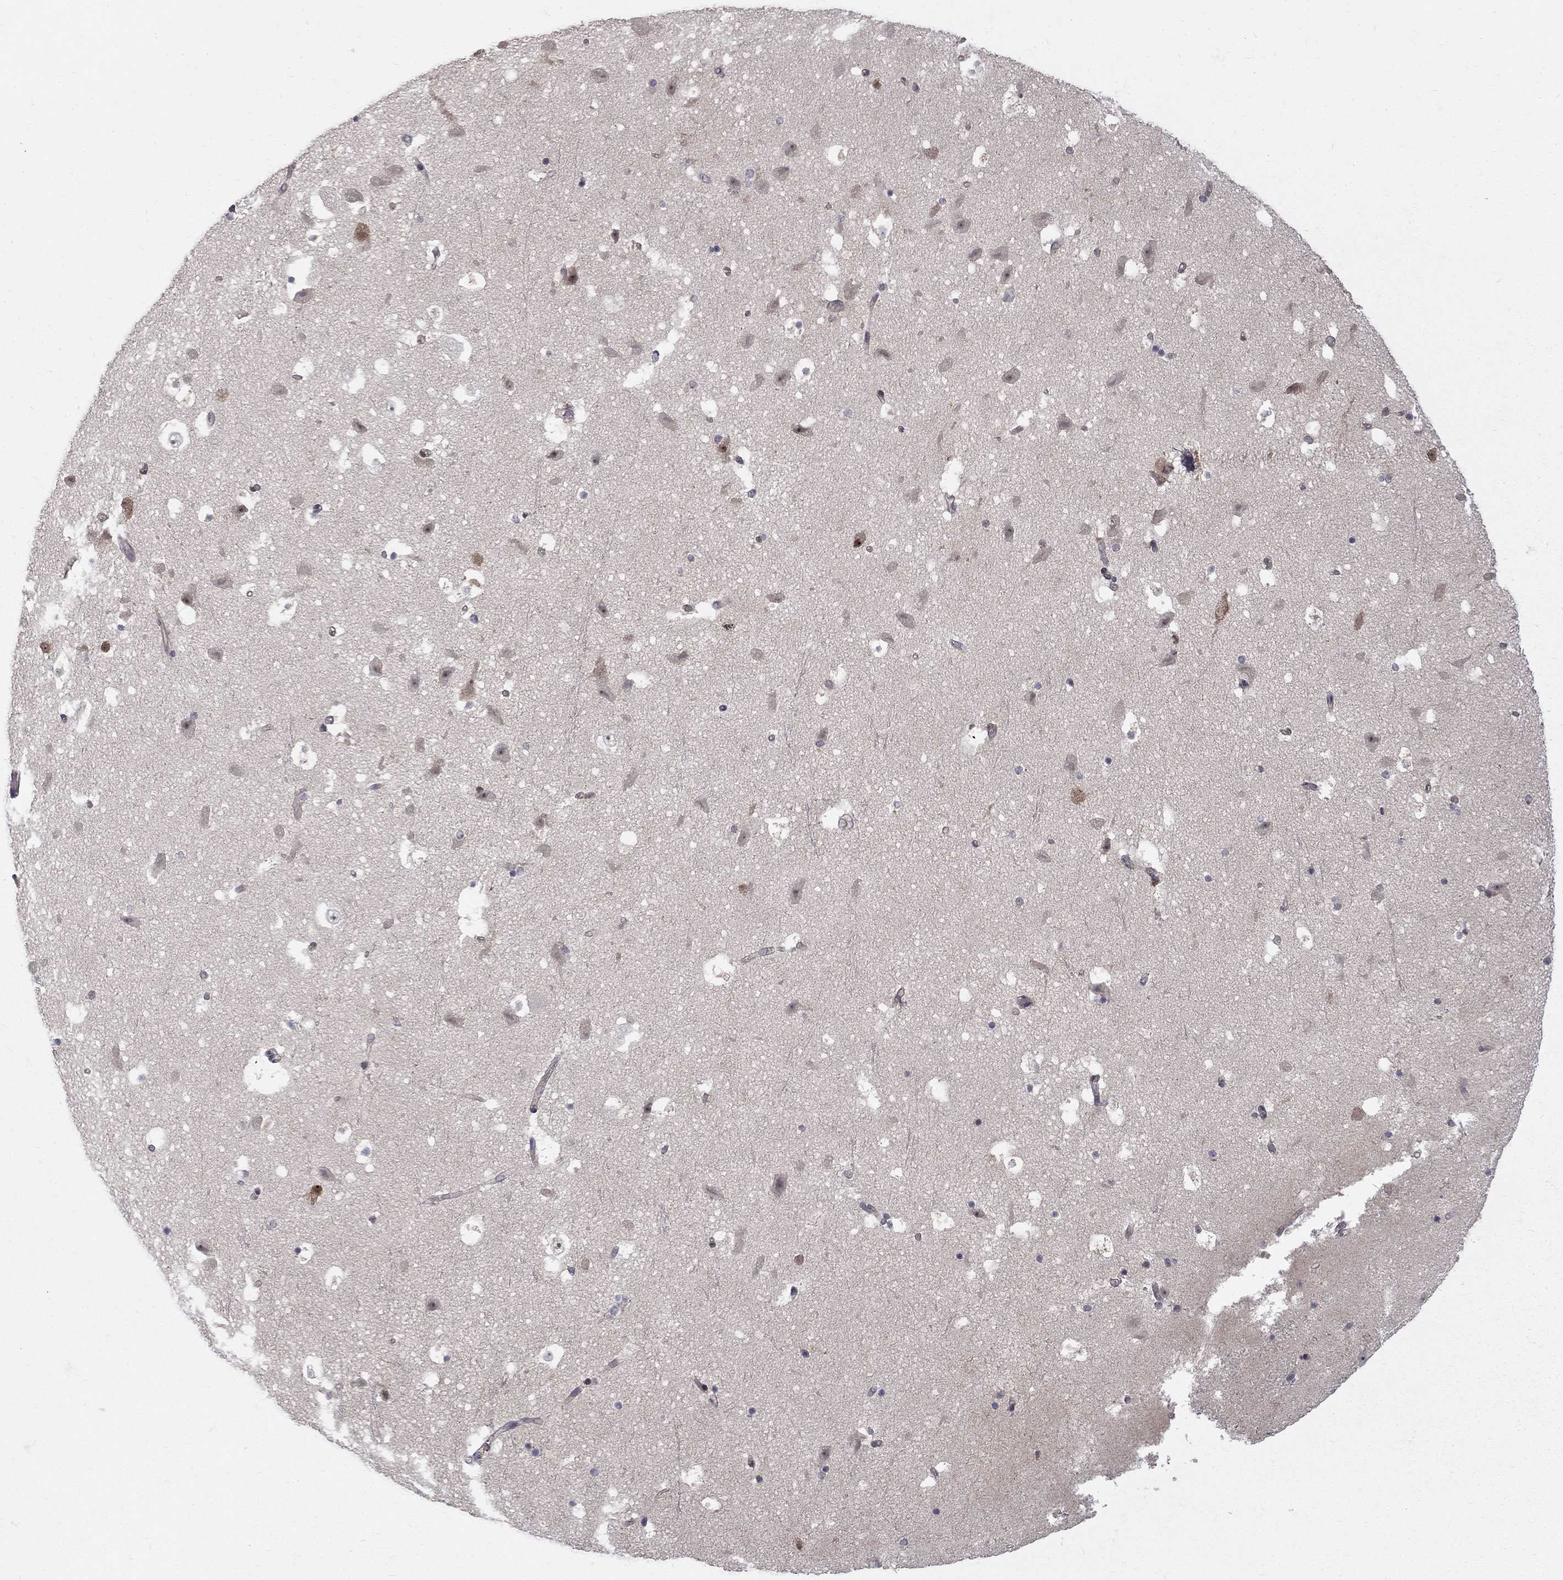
{"staining": {"intensity": "negative", "quantity": "none", "location": "none"}, "tissue": "hippocampus", "cell_type": "Glial cells", "image_type": "normal", "snomed": [{"axis": "morphology", "description": "Normal tissue, NOS"}, {"axis": "topography", "description": "Hippocampus"}], "caption": "This is a histopathology image of immunohistochemistry staining of benign hippocampus, which shows no positivity in glial cells. (DAB immunohistochemistry (IHC), high magnification).", "gene": "SH2B1", "patient": {"sex": "male", "age": 51}}